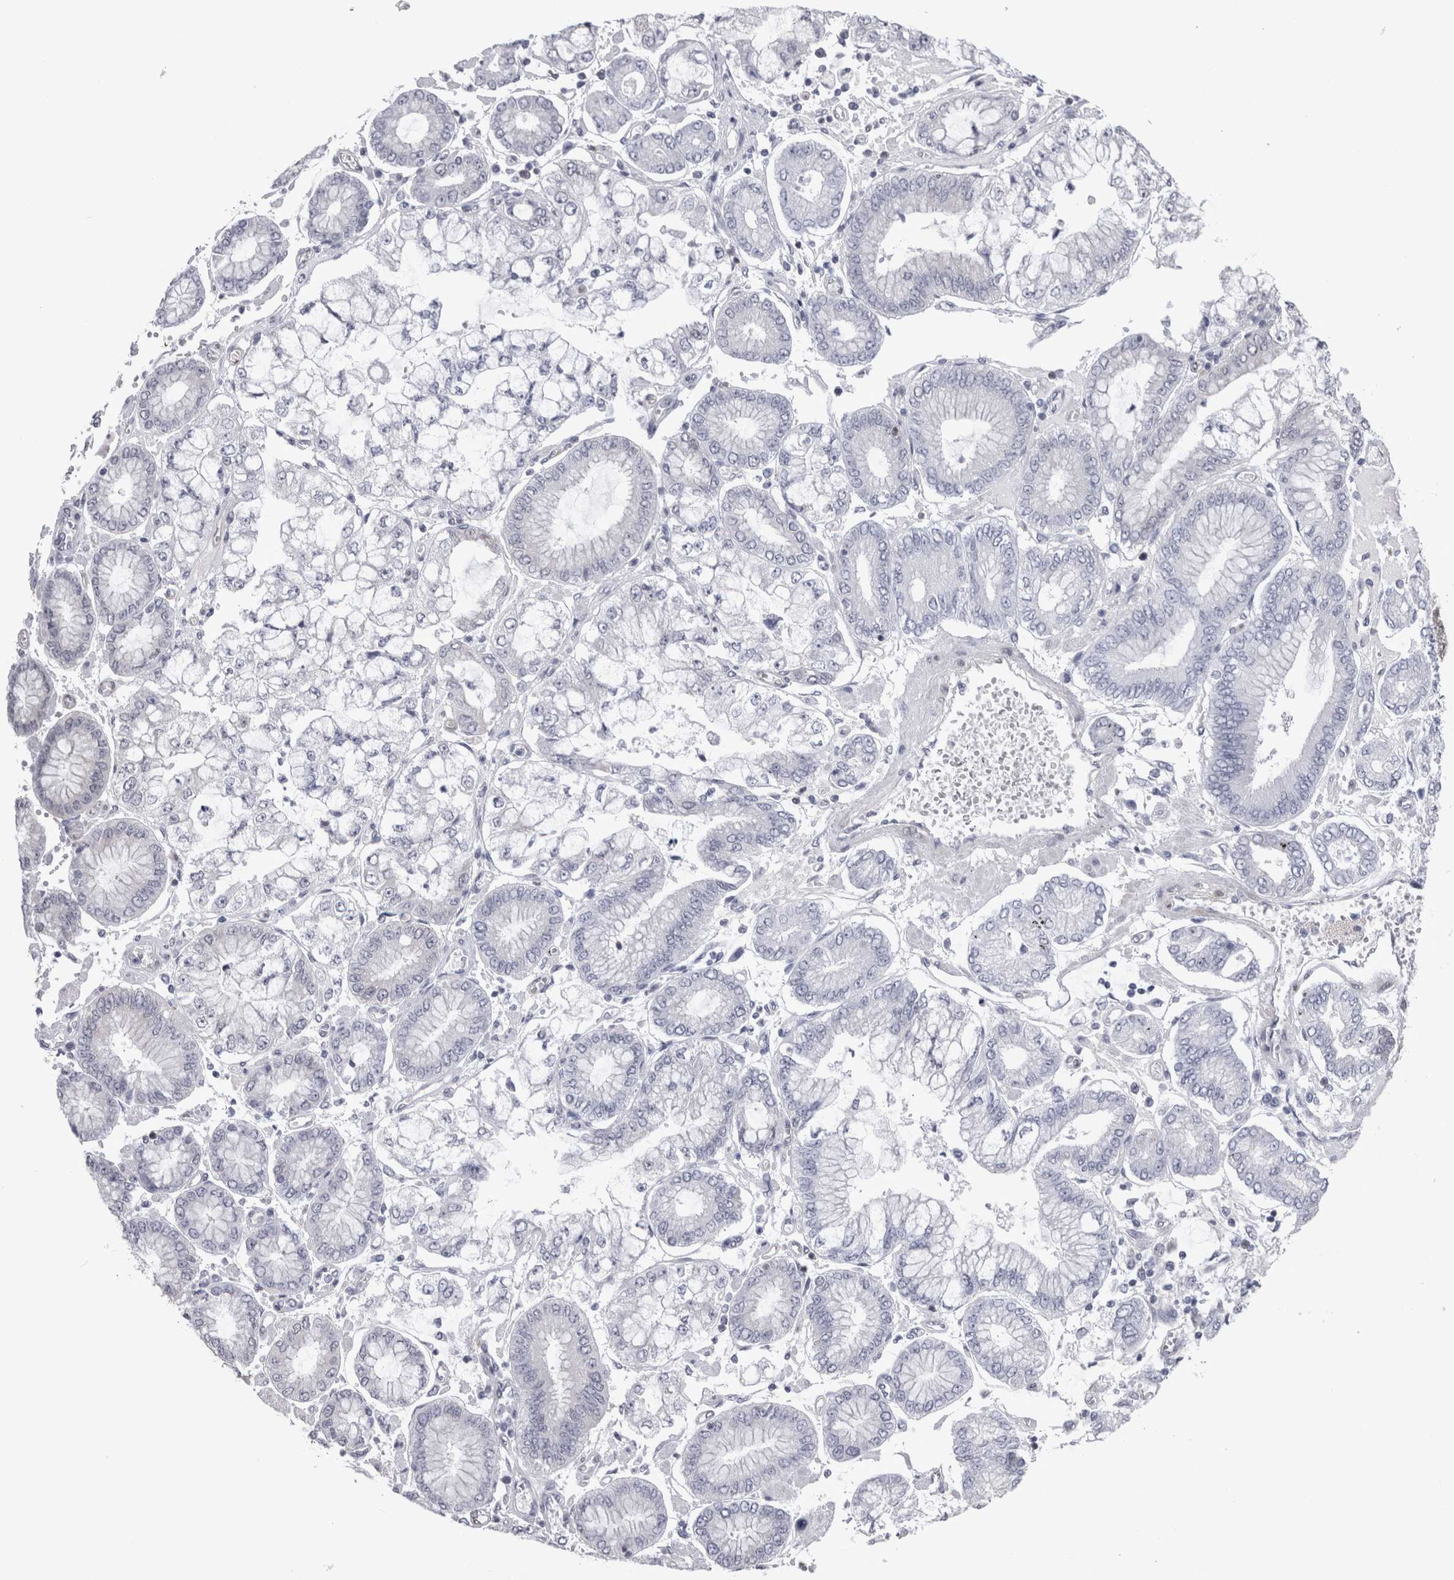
{"staining": {"intensity": "negative", "quantity": "none", "location": "none"}, "tissue": "stomach cancer", "cell_type": "Tumor cells", "image_type": "cancer", "snomed": [{"axis": "morphology", "description": "Adenocarcinoma, NOS"}, {"axis": "topography", "description": "Stomach"}], "caption": "Immunohistochemistry (IHC) photomicrograph of neoplastic tissue: stomach adenocarcinoma stained with DAB exhibits no significant protein positivity in tumor cells.", "gene": "ACOT7", "patient": {"sex": "male", "age": 76}}